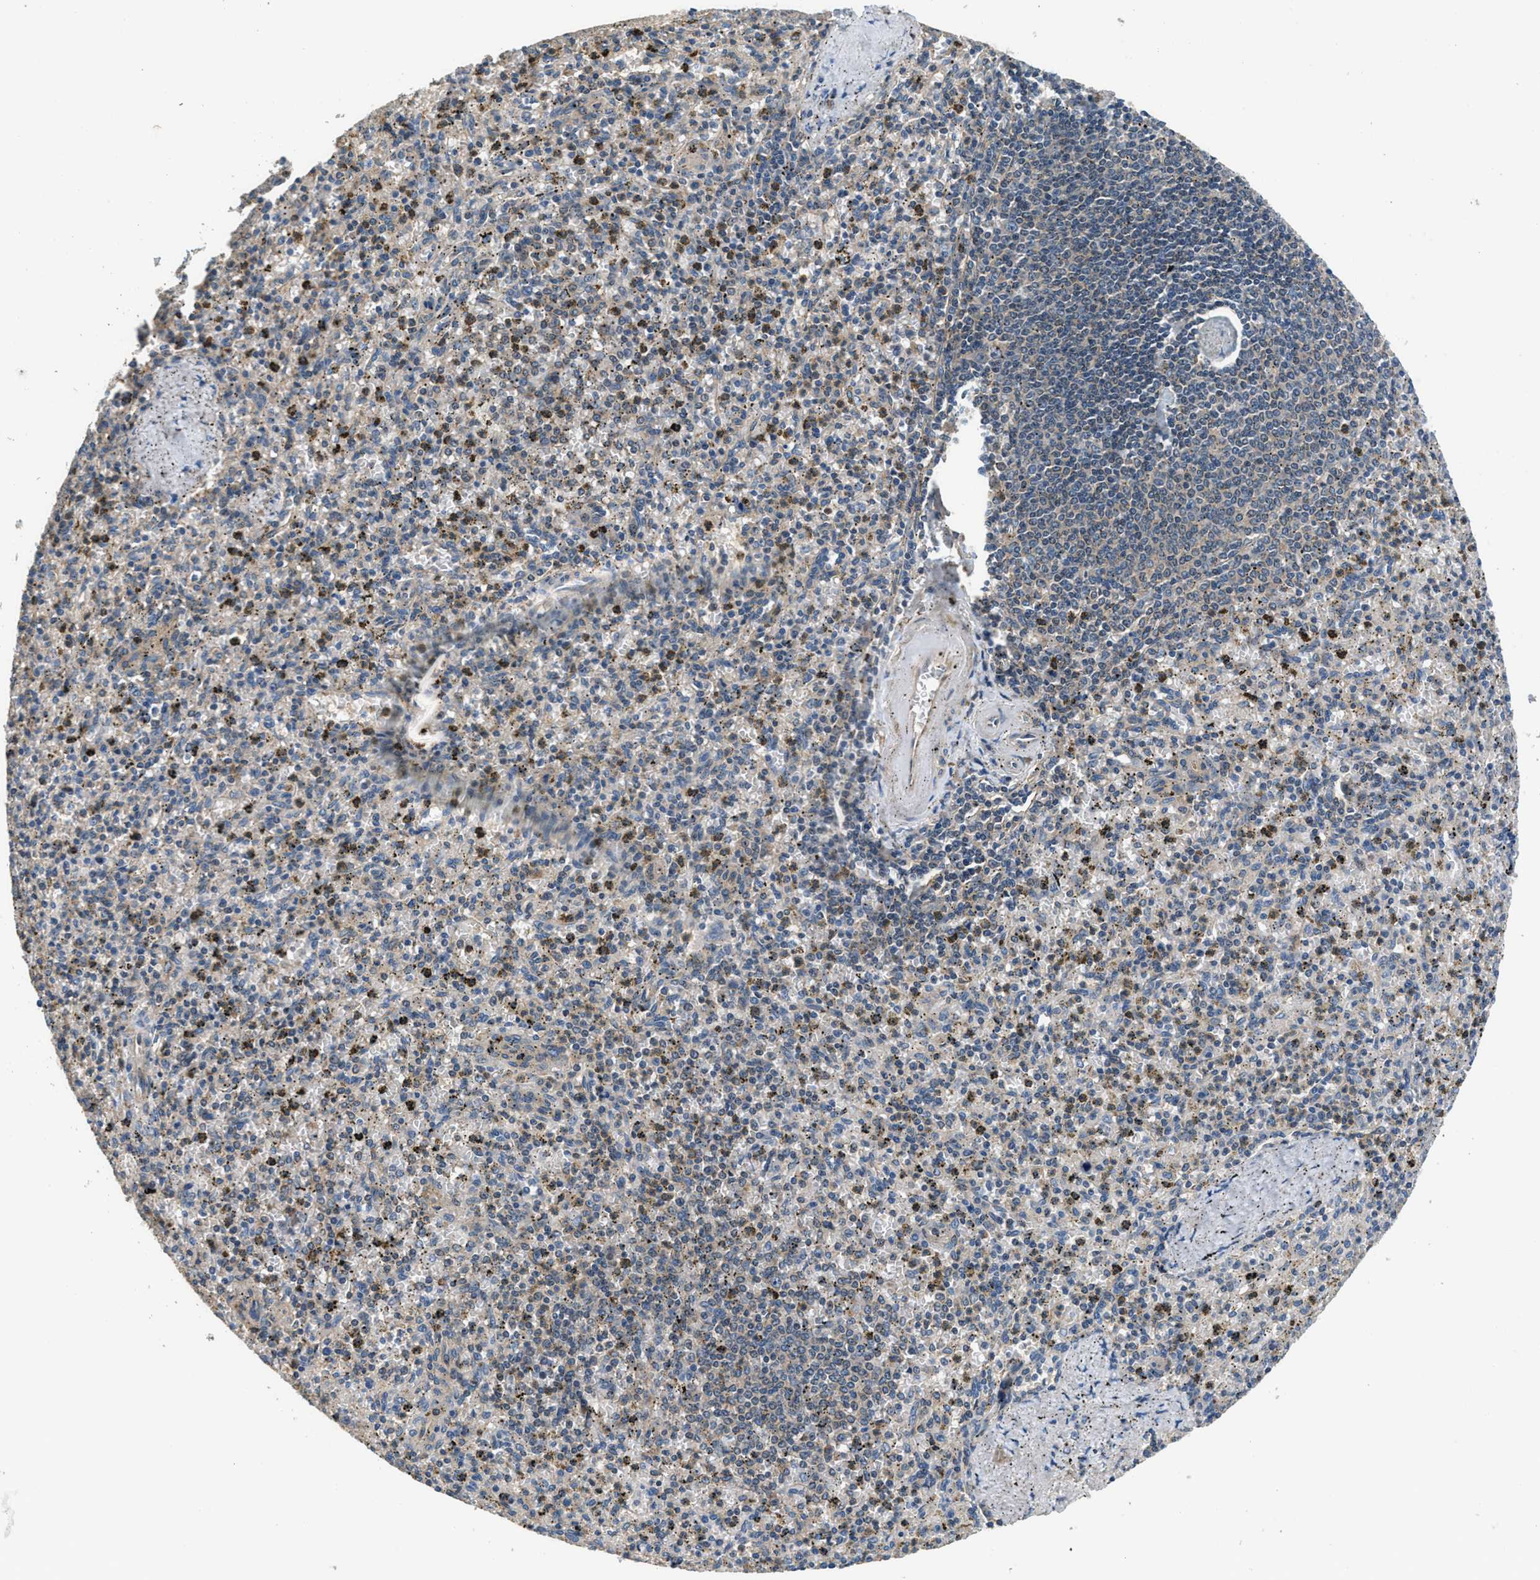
{"staining": {"intensity": "moderate", "quantity": "<25%", "location": "cytoplasmic/membranous"}, "tissue": "spleen", "cell_type": "Cells in red pulp", "image_type": "normal", "snomed": [{"axis": "morphology", "description": "Normal tissue, NOS"}, {"axis": "topography", "description": "Spleen"}], "caption": "Protein staining demonstrates moderate cytoplasmic/membranous expression in about <25% of cells in red pulp in unremarkable spleen.", "gene": "SSH2", "patient": {"sex": "male", "age": 72}}